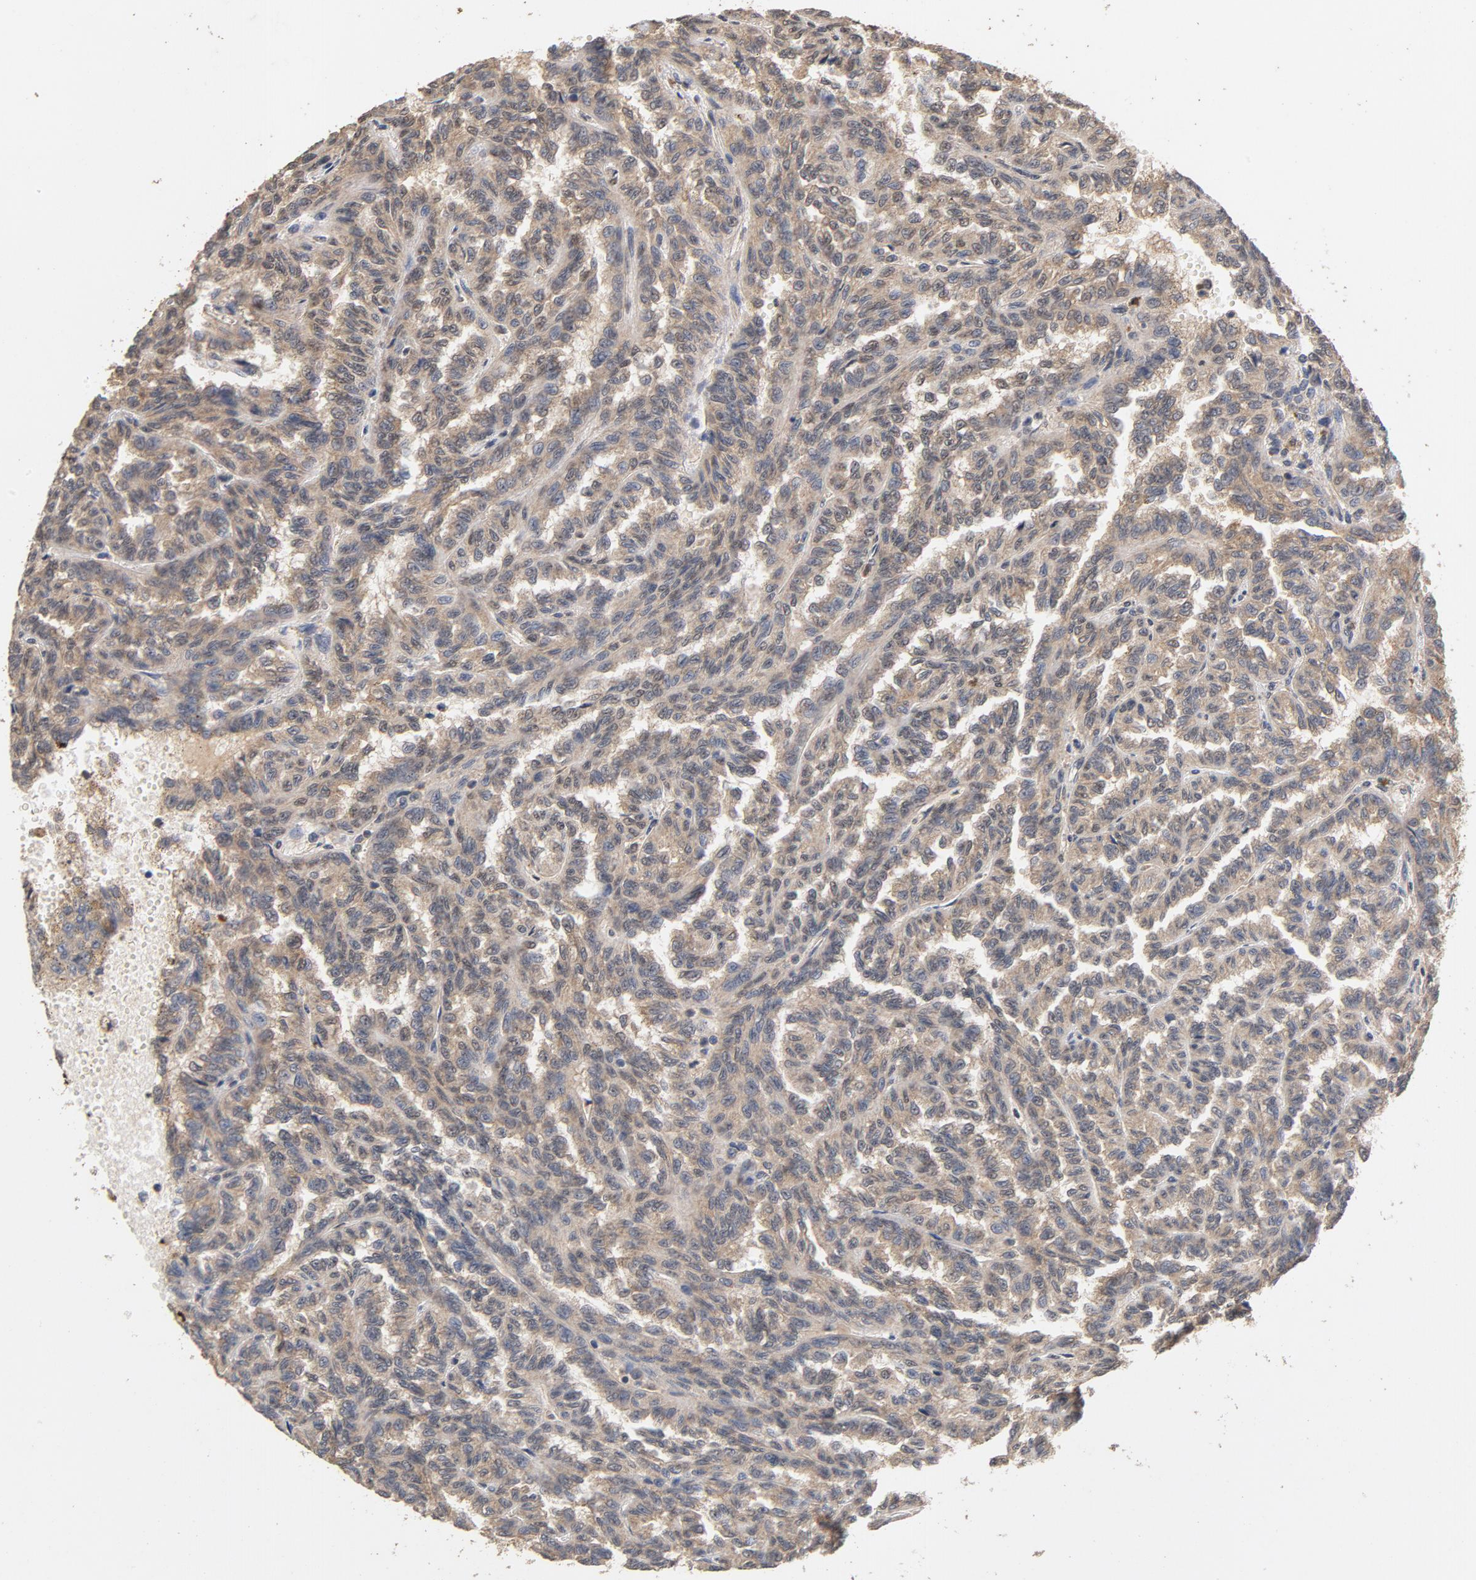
{"staining": {"intensity": "moderate", "quantity": ">75%", "location": "cytoplasmic/membranous"}, "tissue": "renal cancer", "cell_type": "Tumor cells", "image_type": "cancer", "snomed": [{"axis": "morphology", "description": "Inflammation, NOS"}, {"axis": "morphology", "description": "Adenocarcinoma, NOS"}, {"axis": "topography", "description": "Kidney"}], "caption": "Immunohistochemistry (IHC) micrograph of neoplastic tissue: renal cancer (adenocarcinoma) stained using IHC reveals medium levels of moderate protein expression localized specifically in the cytoplasmic/membranous of tumor cells, appearing as a cytoplasmic/membranous brown color.", "gene": "DDX6", "patient": {"sex": "male", "age": 68}}